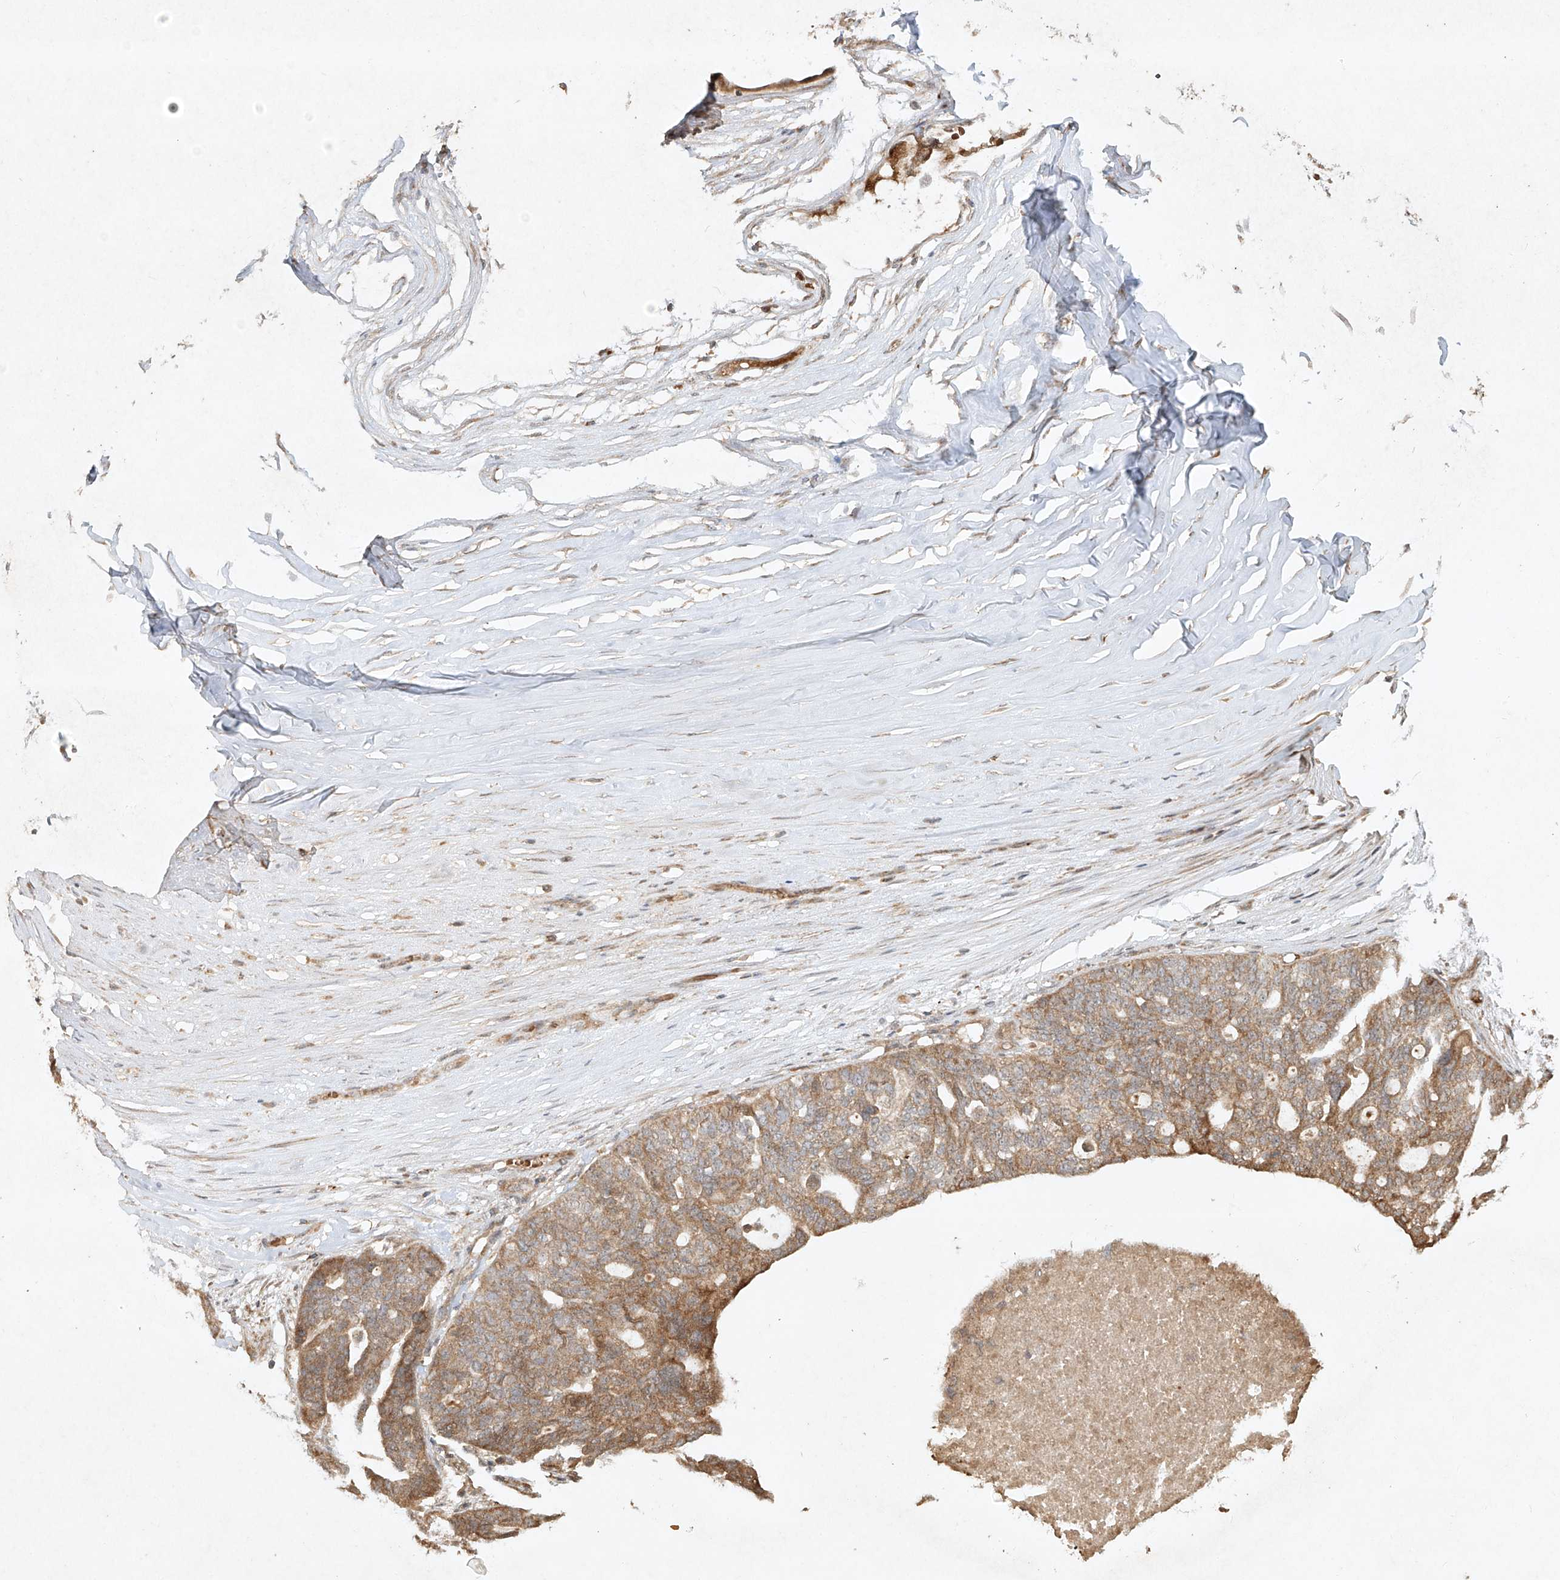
{"staining": {"intensity": "moderate", "quantity": ">75%", "location": "cytoplasmic/membranous"}, "tissue": "ovarian cancer", "cell_type": "Tumor cells", "image_type": "cancer", "snomed": [{"axis": "morphology", "description": "Cystadenocarcinoma, serous, NOS"}, {"axis": "topography", "description": "Ovary"}], "caption": "Approximately >75% of tumor cells in human ovarian cancer (serous cystadenocarcinoma) demonstrate moderate cytoplasmic/membranous protein positivity as visualized by brown immunohistochemical staining.", "gene": "CYYR1", "patient": {"sex": "female", "age": 59}}